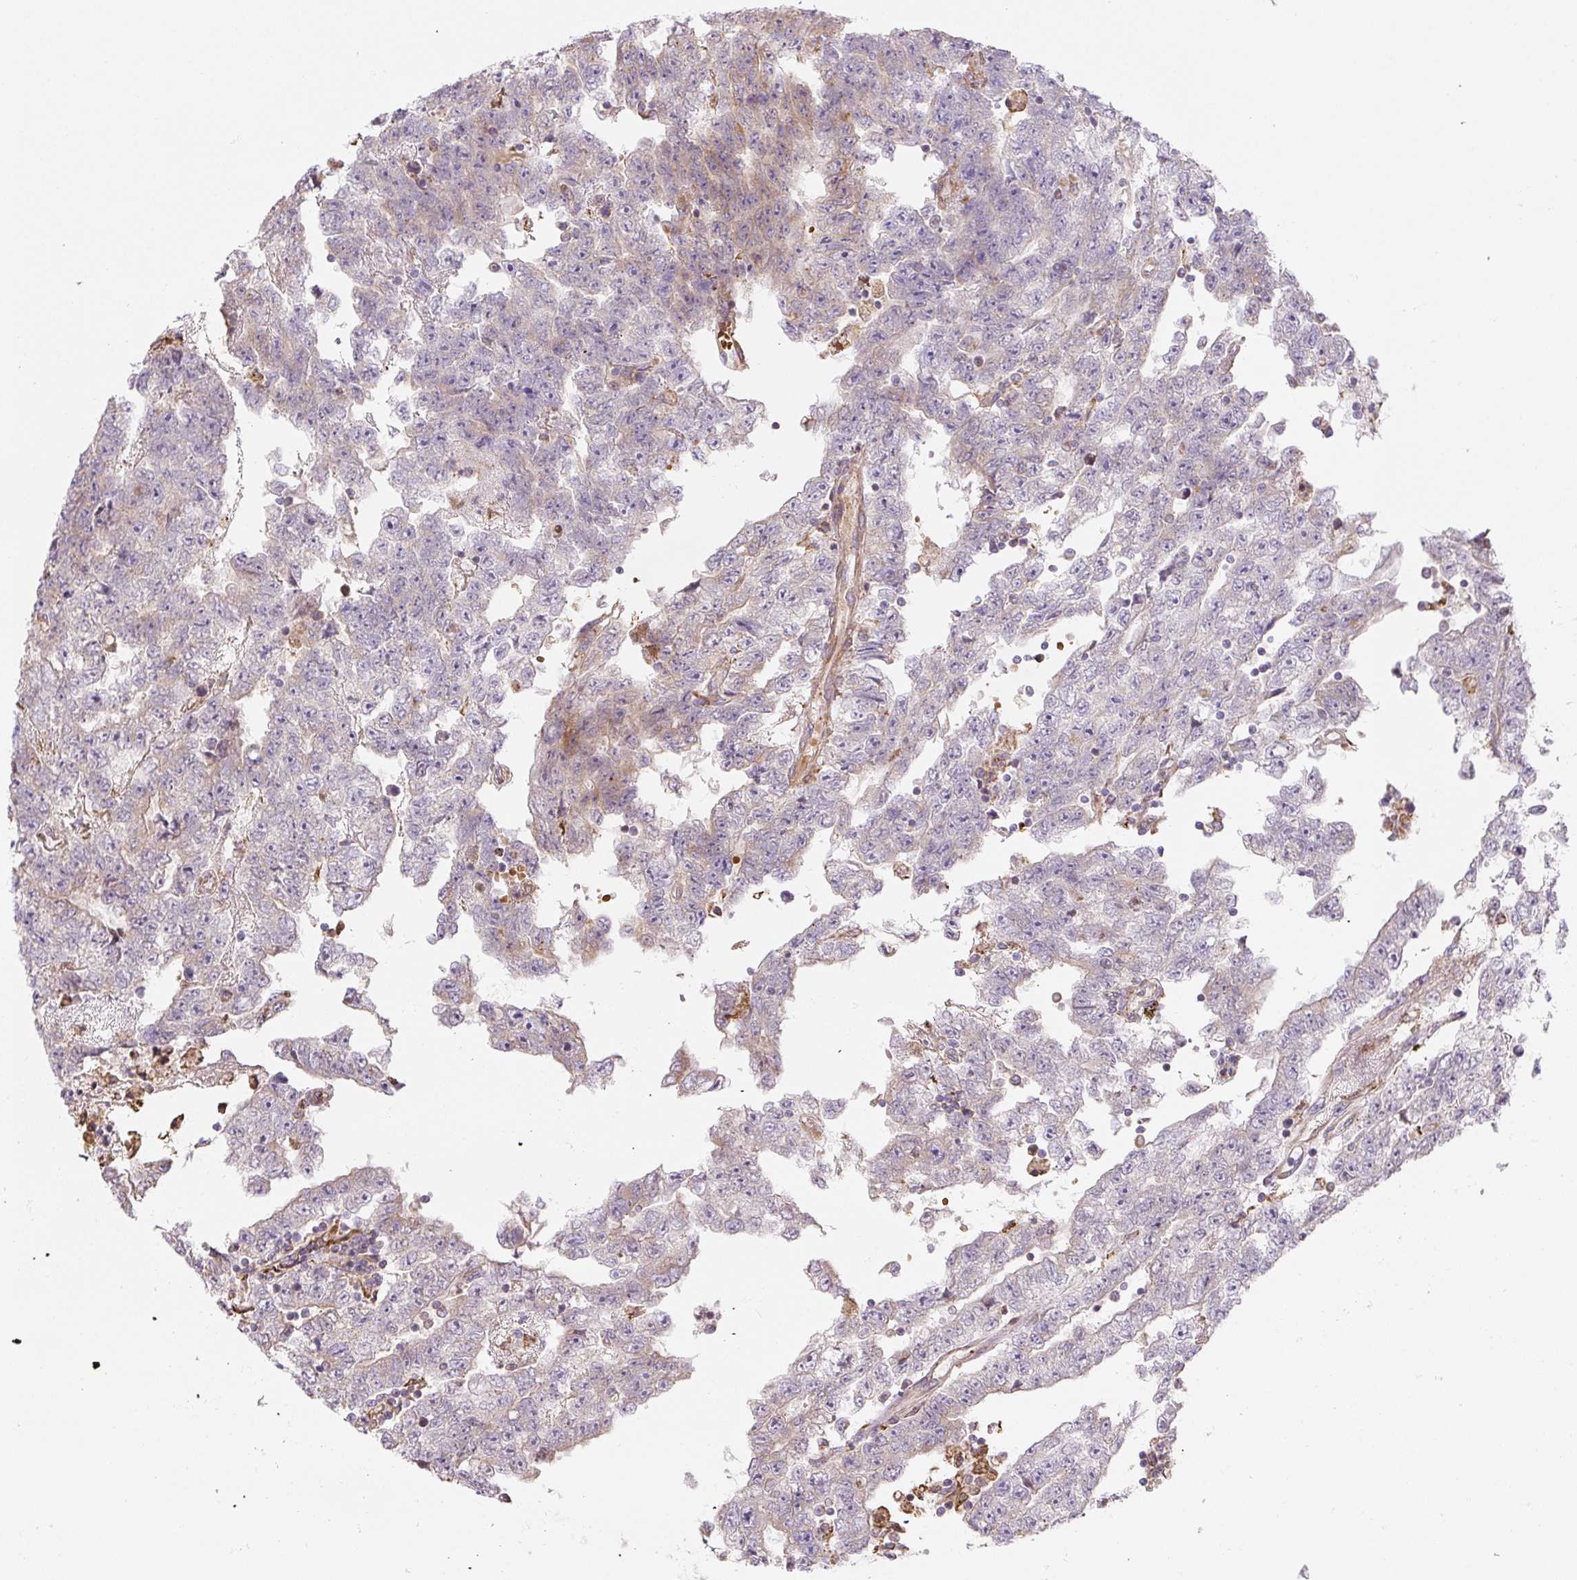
{"staining": {"intensity": "weak", "quantity": "25%-75%", "location": "cytoplasmic/membranous"}, "tissue": "testis cancer", "cell_type": "Tumor cells", "image_type": "cancer", "snomed": [{"axis": "morphology", "description": "Carcinoma, Embryonal, NOS"}, {"axis": "topography", "description": "Testis"}], "caption": "Tumor cells display low levels of weak cytoplasmic/membranous staining in about 25%-75% of cells in human testis embryonal carcinoma.", "gene": "RASA1", "patient": {"sex": "male", "age": 25}}